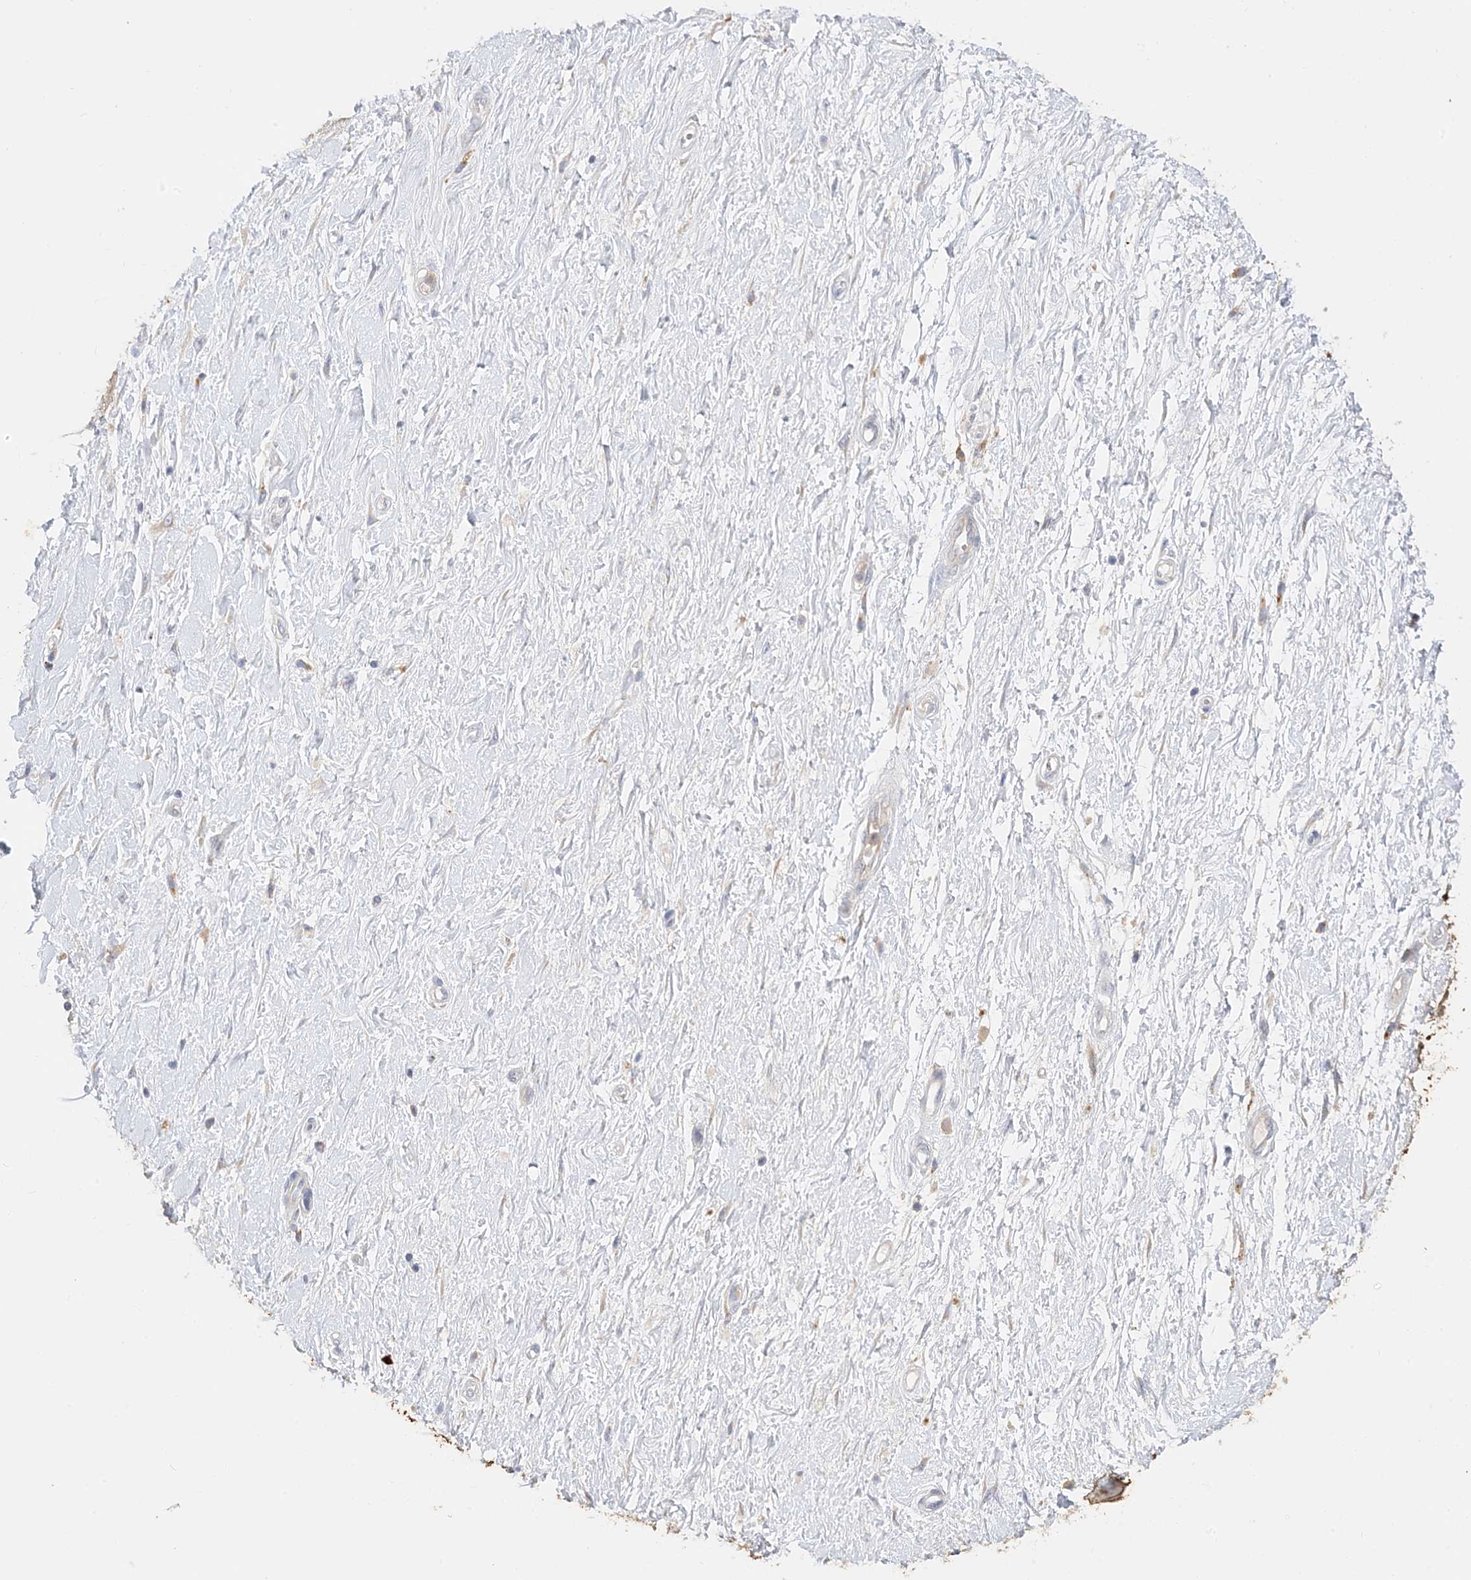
{"staining": {"intensity": "moderate", "quantity": "25%-75%", "location": "cytoplasmic/membranous"}, "tissue": "soft tissue", "cell_type": "Chondrocytes", "image_type": "normal", "snomed": [{"axis": "morphology", "description": "Normal tissue, NOS"}, {"axis": "morphology", "description": "Adenocarcinoma, NOS"}, {"axis": "topography", "description": "Pancreas"}, {"axis": "topography", "description": "Peripheral nerve tissue"}], "caption": "Immunohistochemistry (IHC) staining of benign soft tissue, which demonstrates medium levels of moderate cytoplasmic/membranous expression in approximately 25%-75% of chondrocytes indicating moderate cytoplasmic/membranous protein staining. The staining was performed using DAB (brown) for protein detection and nuclei were counterstained in hematoxylin (blue).", "gene": "ARV1", "patient": {"sex": "male", "age": 59}}